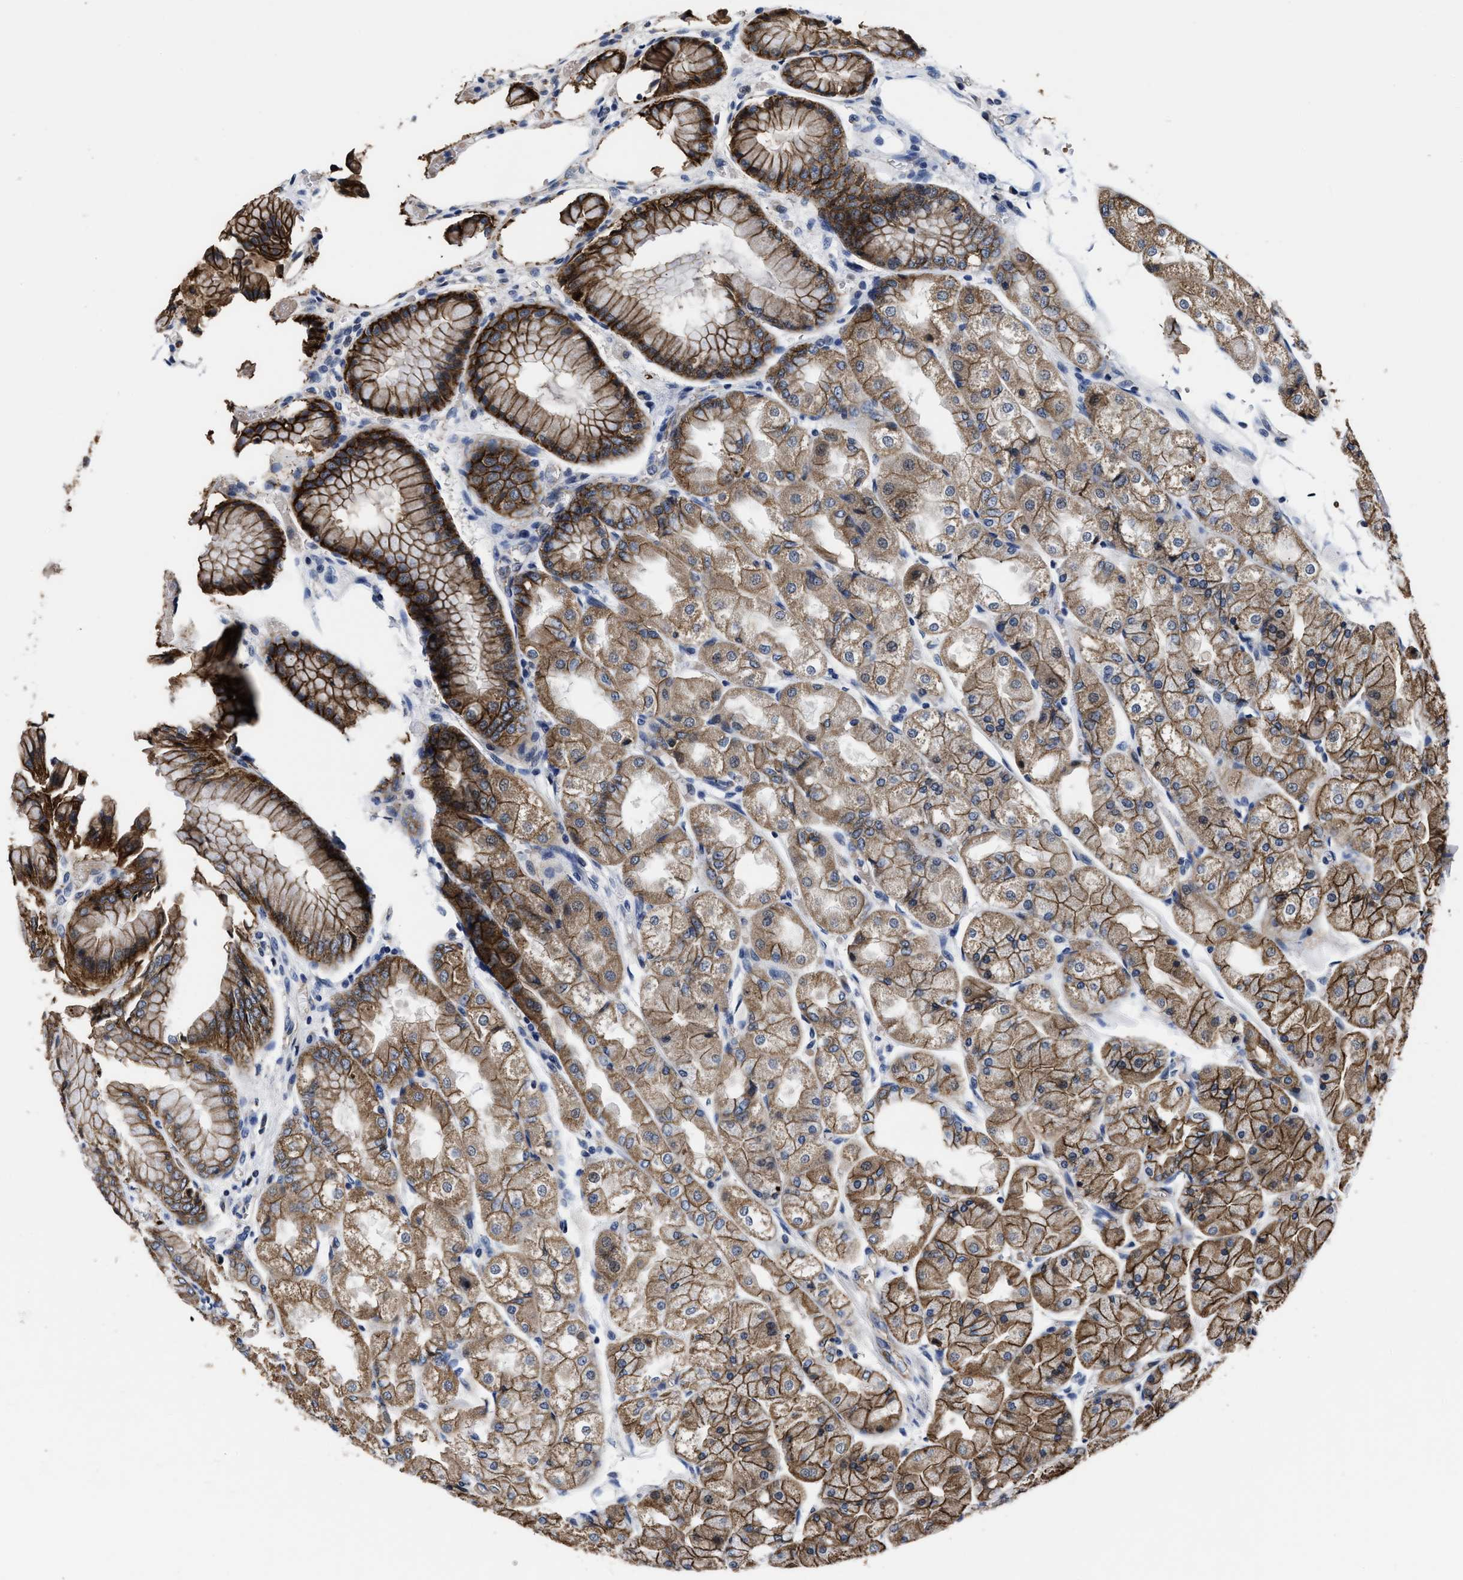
{"staining": {"intensity": "strong", "quantity": ">75%", "location": "cytoplasmic/membranous"}, "tissue": "stomach", "cell_type": "Glandular cells", "image_type": "normal", "snomed": [{"axis": "morphology", "description": "Normal tissue, NOS"}, {"axis": "topography", "description": "Stomach, upper"}], "caption": "Glandular cells reveal high levels of strong cytoplasmic/membranous expression in about >75% of cells in unremarkable human stomach.", "gene": "GHITM", "patient": {"sex": "male", "age": 72}}